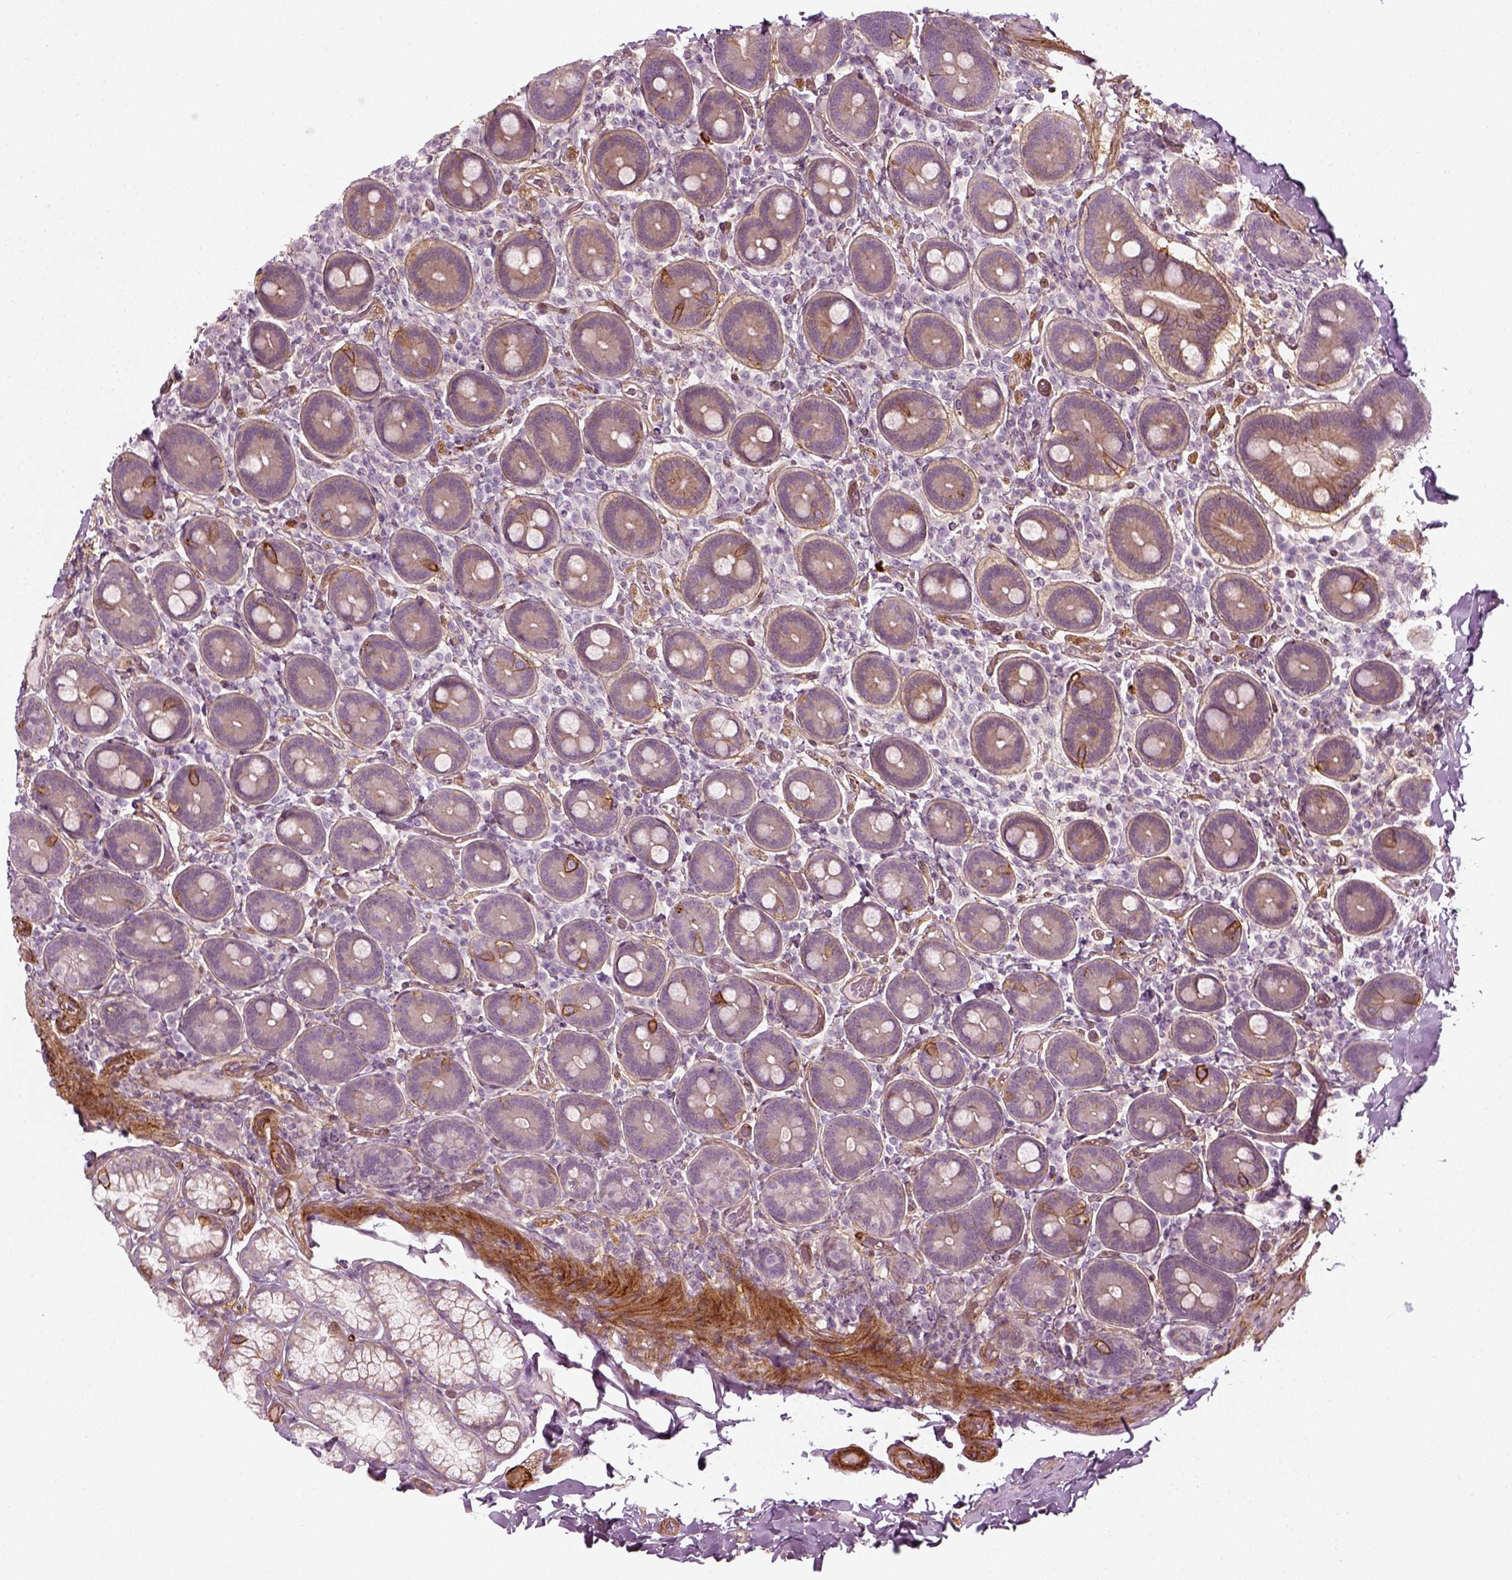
{"staining": {"intensity": "strong", "quantity": "25%-75%", "location": "cytoplasmic/membranous"}, "tissue": "duodenum", "cell_type": "Glandular cells", "image_type": "normal", "snomed": [{"axis": "morphology", "description": "Normal tissue, NOS"}, {"axis": "topography", "description": "Duodenum"}], "caption": "Strong cytoplasmic/membranous expression for a protein is identified in approximately 25%-75% of glandular cells of unremarkable duodenum using immunohistochemistry (IHC).", "gene": "NPTN", "patient": {"sex": "female", "age": 62}}